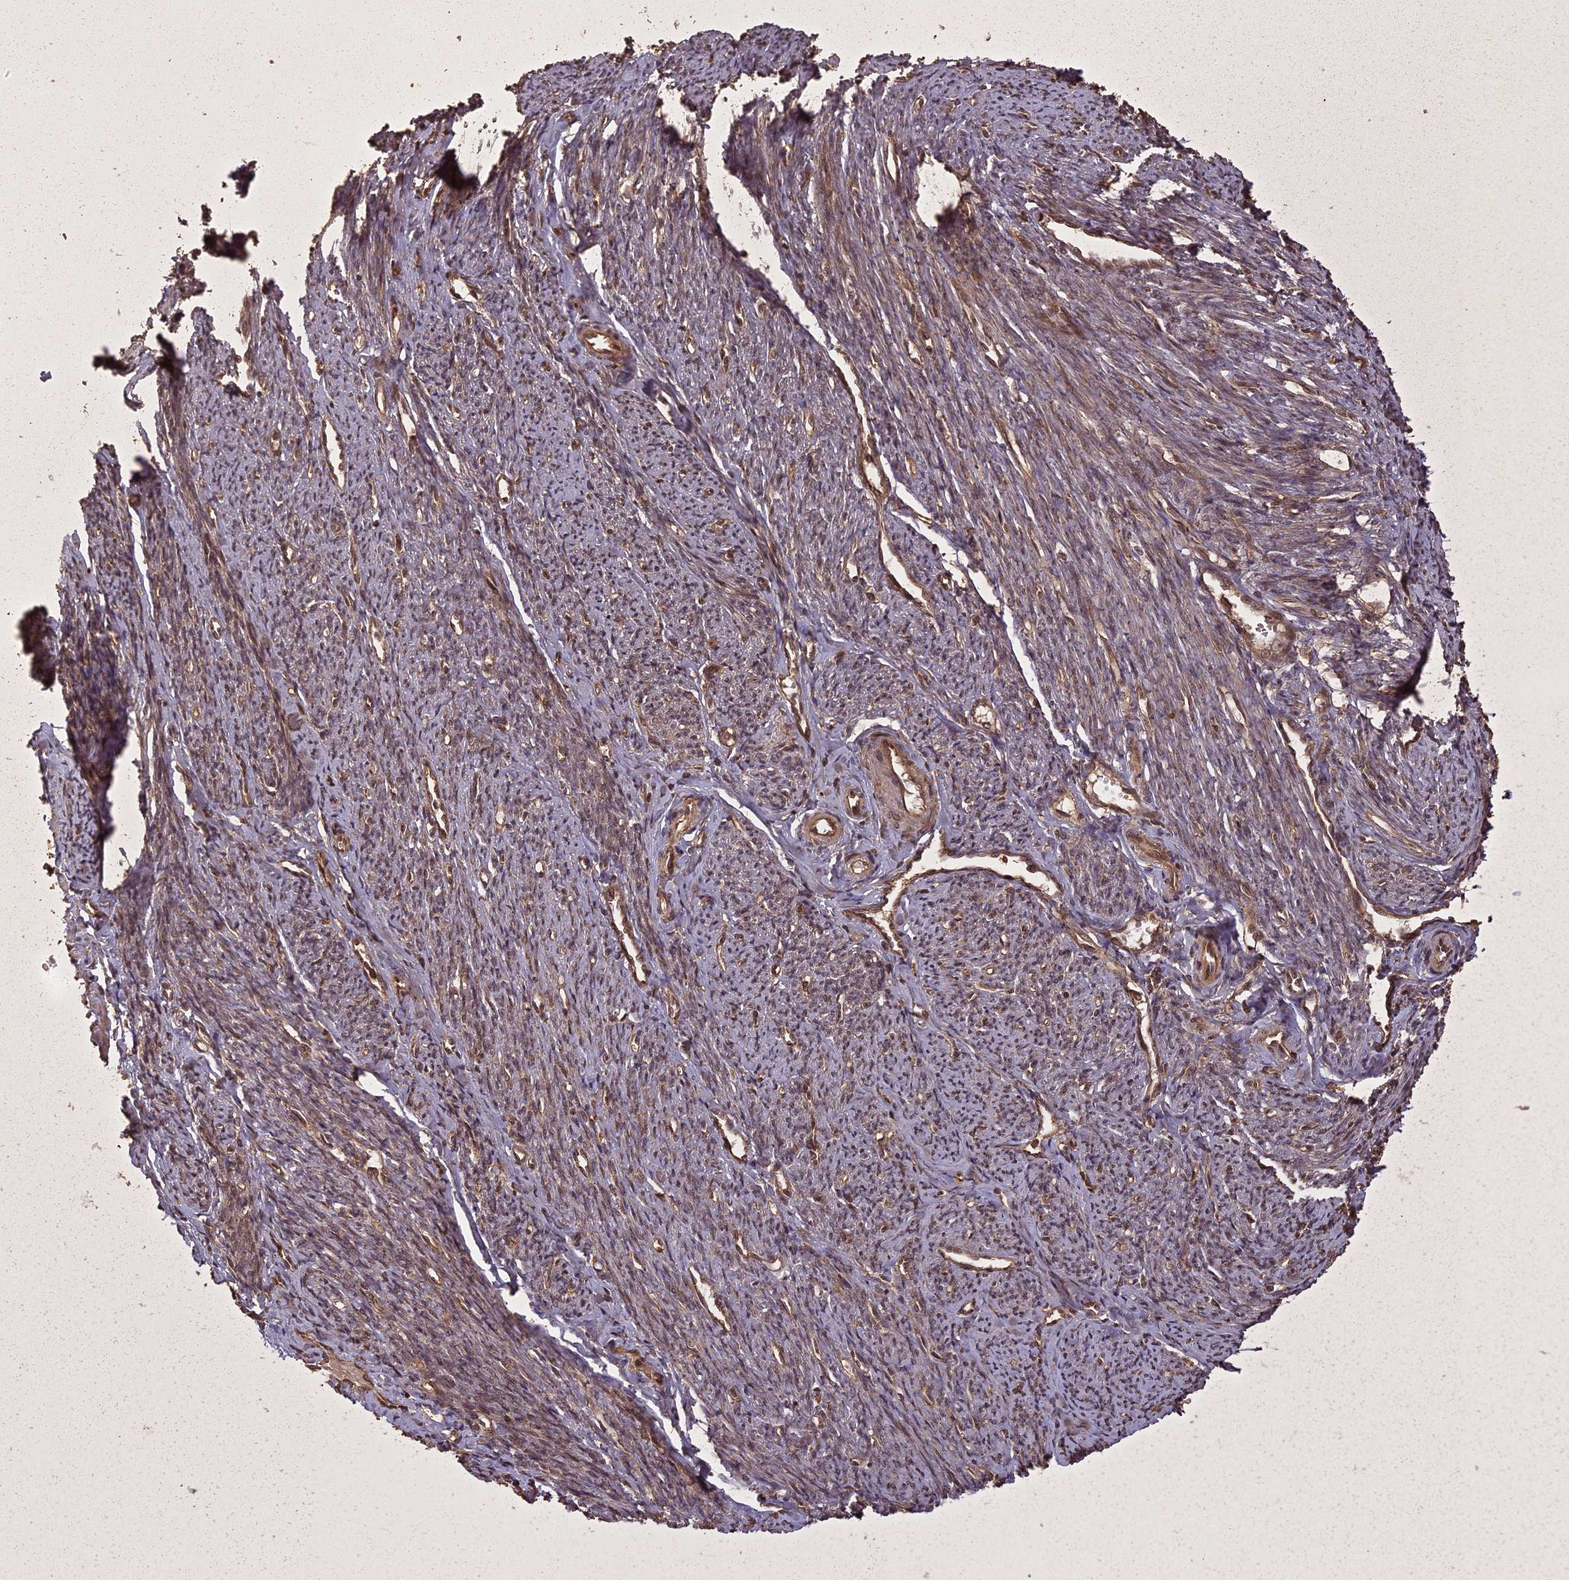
{"staining": {"intensity": "moderate", "quantity": ">75%", "location": "cytoplasmic/membranous"}, "tissue": "smooth muscle", "cell_type": "Smooth muscle cells", "image_type": "normal", "snomed": [{"axis": "morphology", "description": "Normal tissue, NOS"}, {"axis": "topography", "description": "Smooth muscle"}, {"axis": "topography", "description": "Uterus"}], "caption": "Protein expression by immunohistochemistry (IHC) demonstrates moderate cytoplasmic/membranous expression in about >75% of smooth muscle cells in benign smooth muscle. The staining was performed using DAB (3,3'-diaminobenzidine) to visualize the protein expression in brown, while the nuclei were stained in blue with hematoxylin (Magnification: 20x).", "gene": "LIN37", "patient": {"sex": "female", "age": 59}}